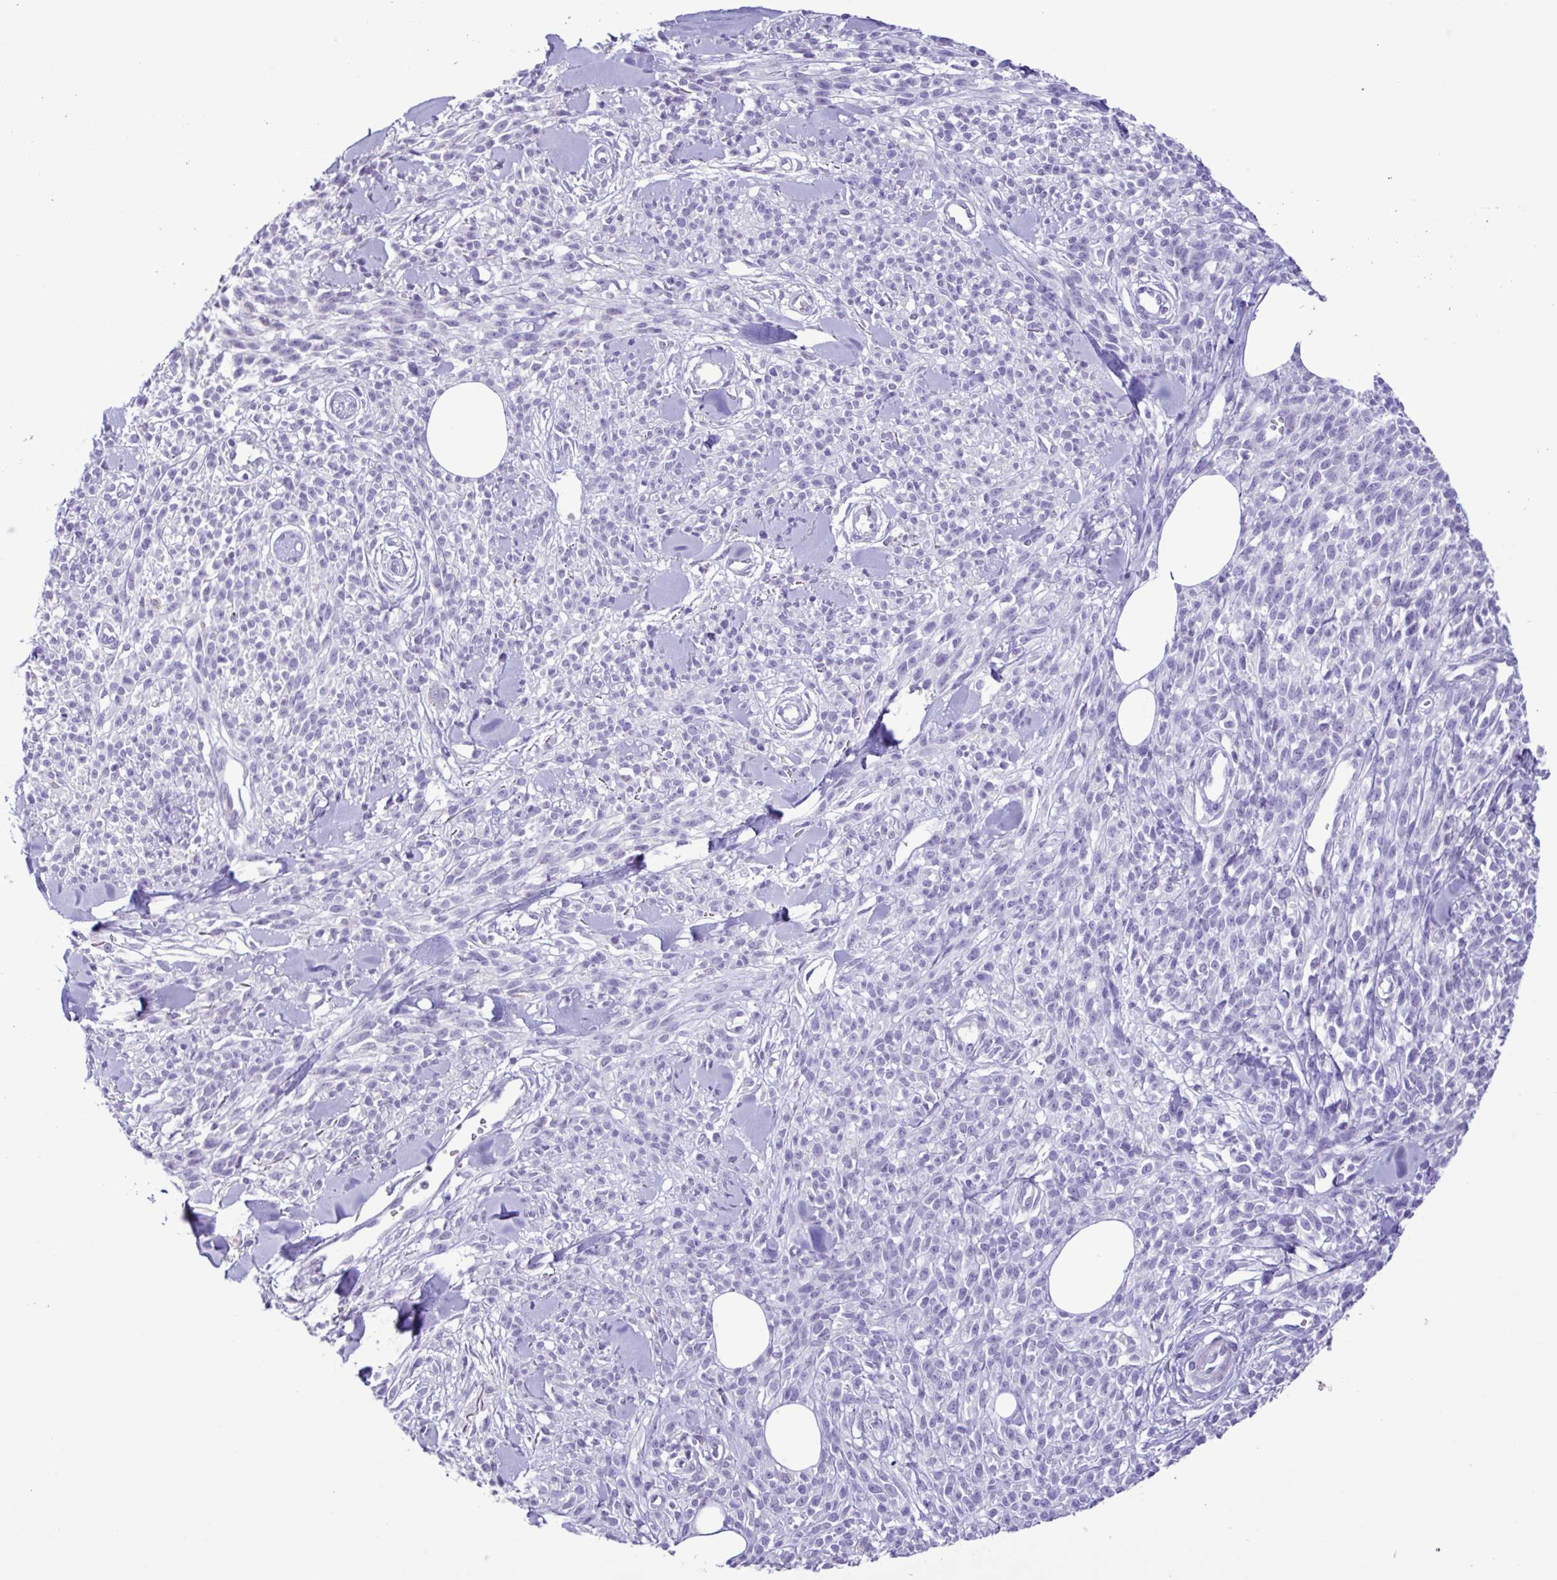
{"staining": {"intensity": "negative", "quantity": "none", "location": "none"}, "tissue": "melanoma", "cell_type": "Tumor cells", "image_type": "cancer", "snomed": [{"axis": "morphology", "description": "Malignant melanoma, NOS"}, {"axis": "topography", "description": "Skin"}, {"axis": "topography", "description": "Skin of trunk"}], "caption": "The histopathology image shows no staining of tumor cells in melanoma.", "gene": "CBY2", "patient": {"sex": "male", "age": 74}}